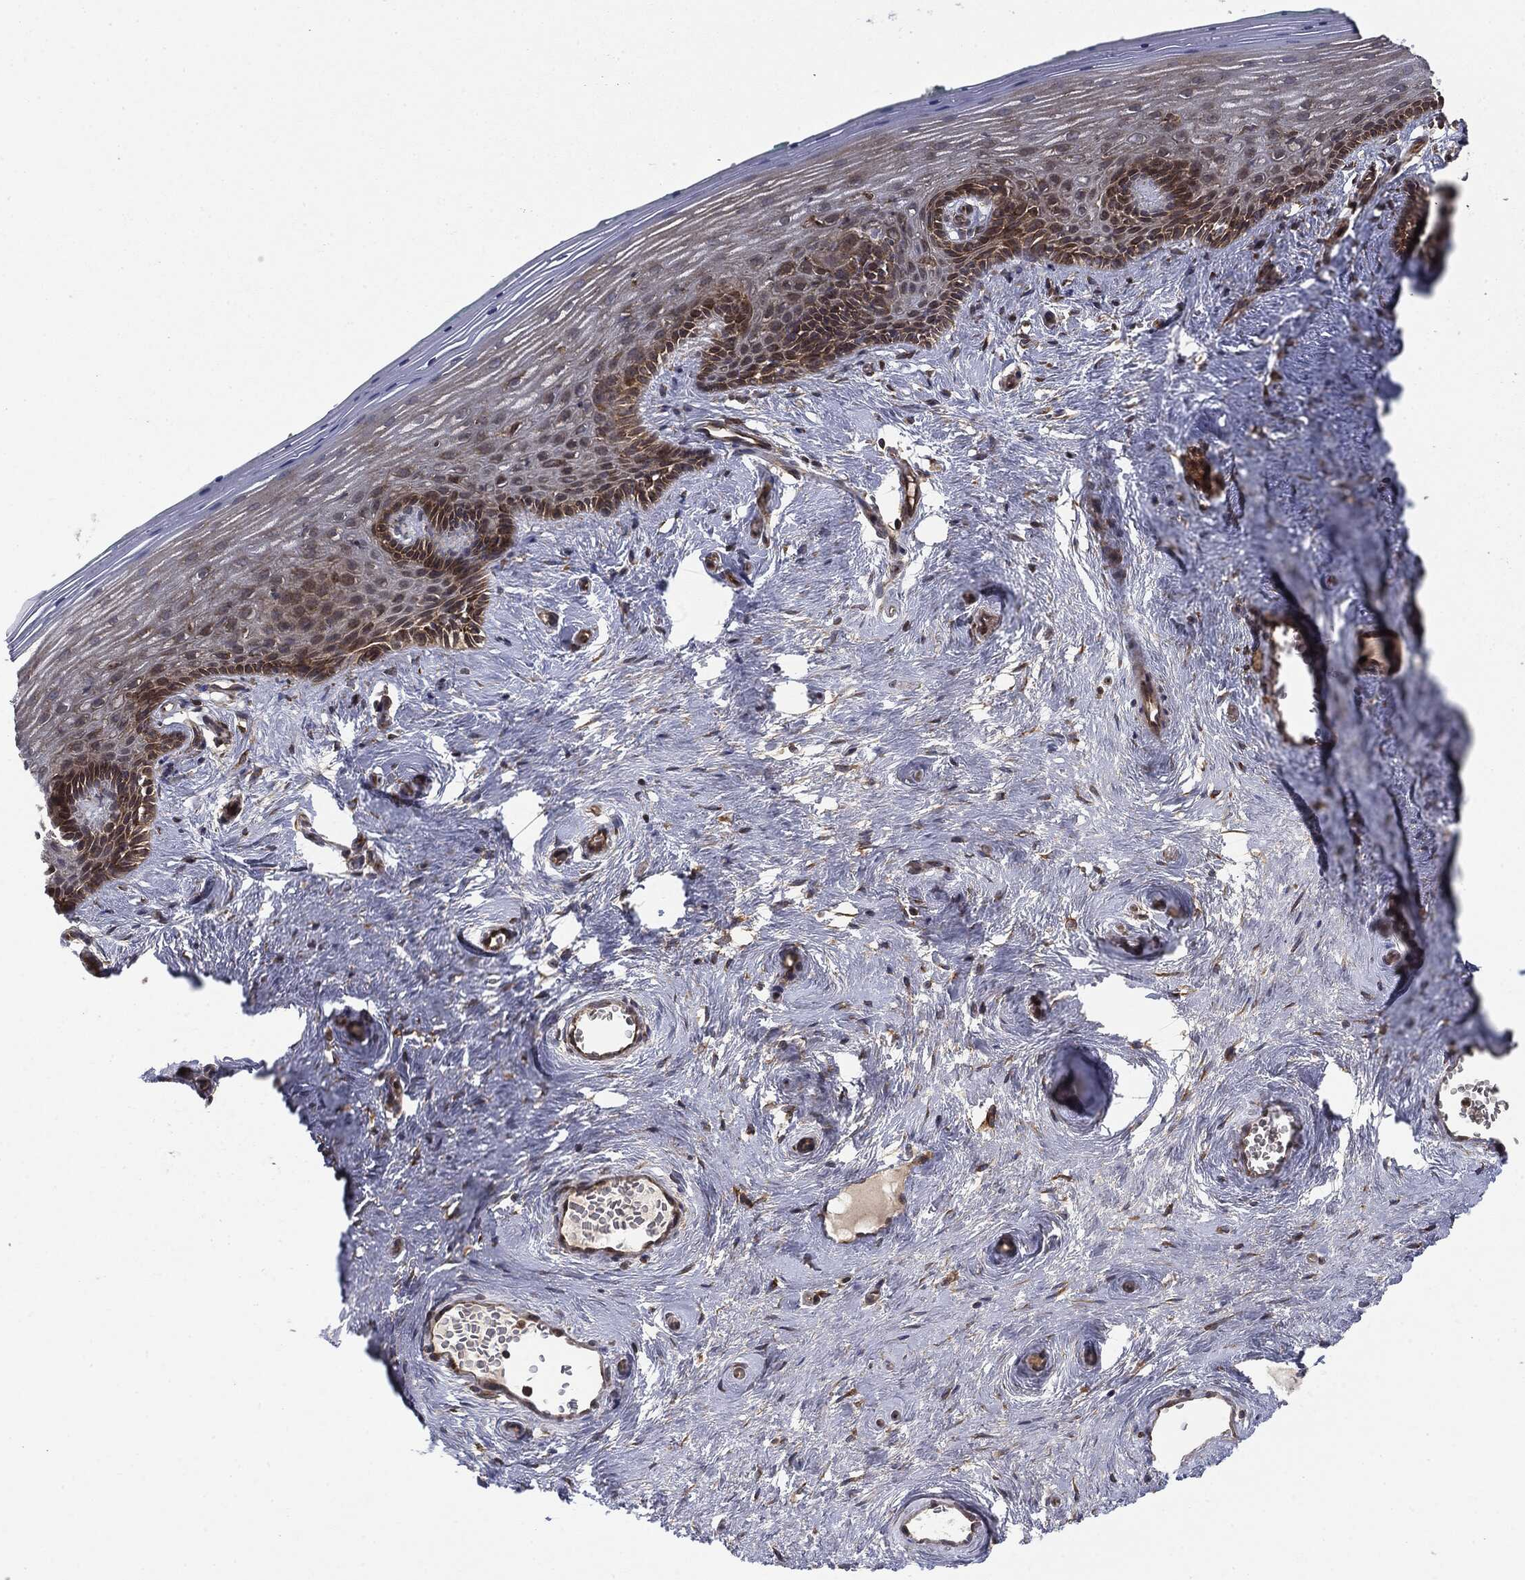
{"staining": {"intensity": "strong", "quantity": "<25%", "location": "cytoplasmic/membranous"}, "tissue": "vagina", "cell_type": "Squamous epithelial cells", "image_type": "normal", "snomed": [{"axis": "morphology", "description": "Normal tissue, NOS"}, {"axis": "topography", "description": "Vagina"}], "caption": "This micrograph exhibits normal vagina stained with immunohistochemistry to label a protein in brown. The cytoplasmic/membranous of squamous epithelial cells show strong positivity for the protein. Nuclei are counter-stained blue.", "gene": "EIF2AK2", "patient": {"sex": "female", "age": 45}}